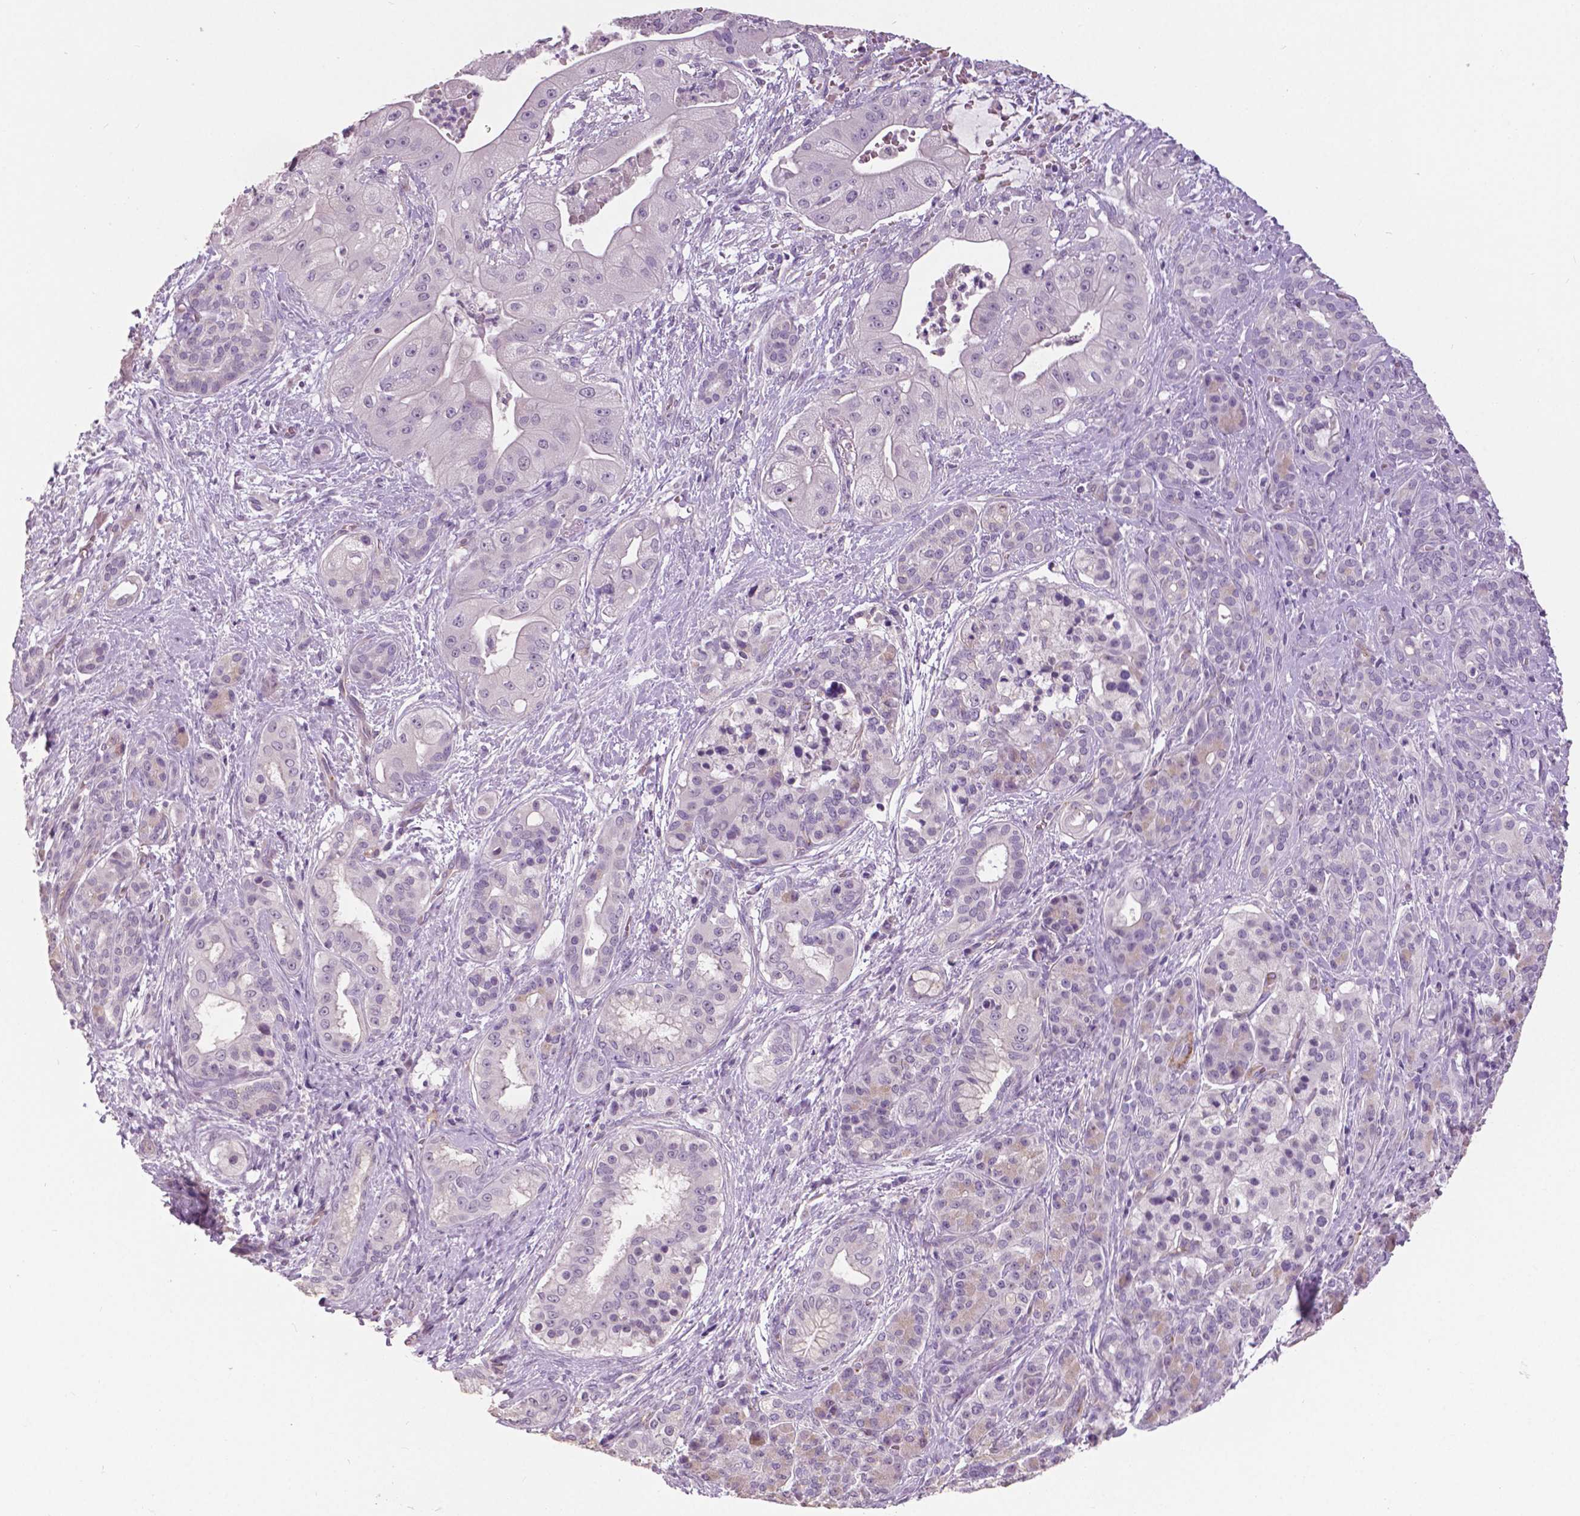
{"staining": {"intensity": "negative", "quantity": "none", "location": "none"}, "tissue": "pancreatic cancer", "cell_type": "Tumor cells", "image_type": "cancer", "snomed": [{"axis": "morphology", "description": "Normal tissue, NOS"}, {"axis": "morphology", "description": "Inflammation, NOS"}, {"axis": "morphology", "description": "Adenocarcinoma, NOS"}, {"axis": "topography", "description": "Pancreas"}], "caption": "Immunohistochemical staining of pancreatic adenocarcinoma reveals no significant positivity in tumor cells.", "gene": "FOXA1", "patient": {"sex": "male", "age": 57}}